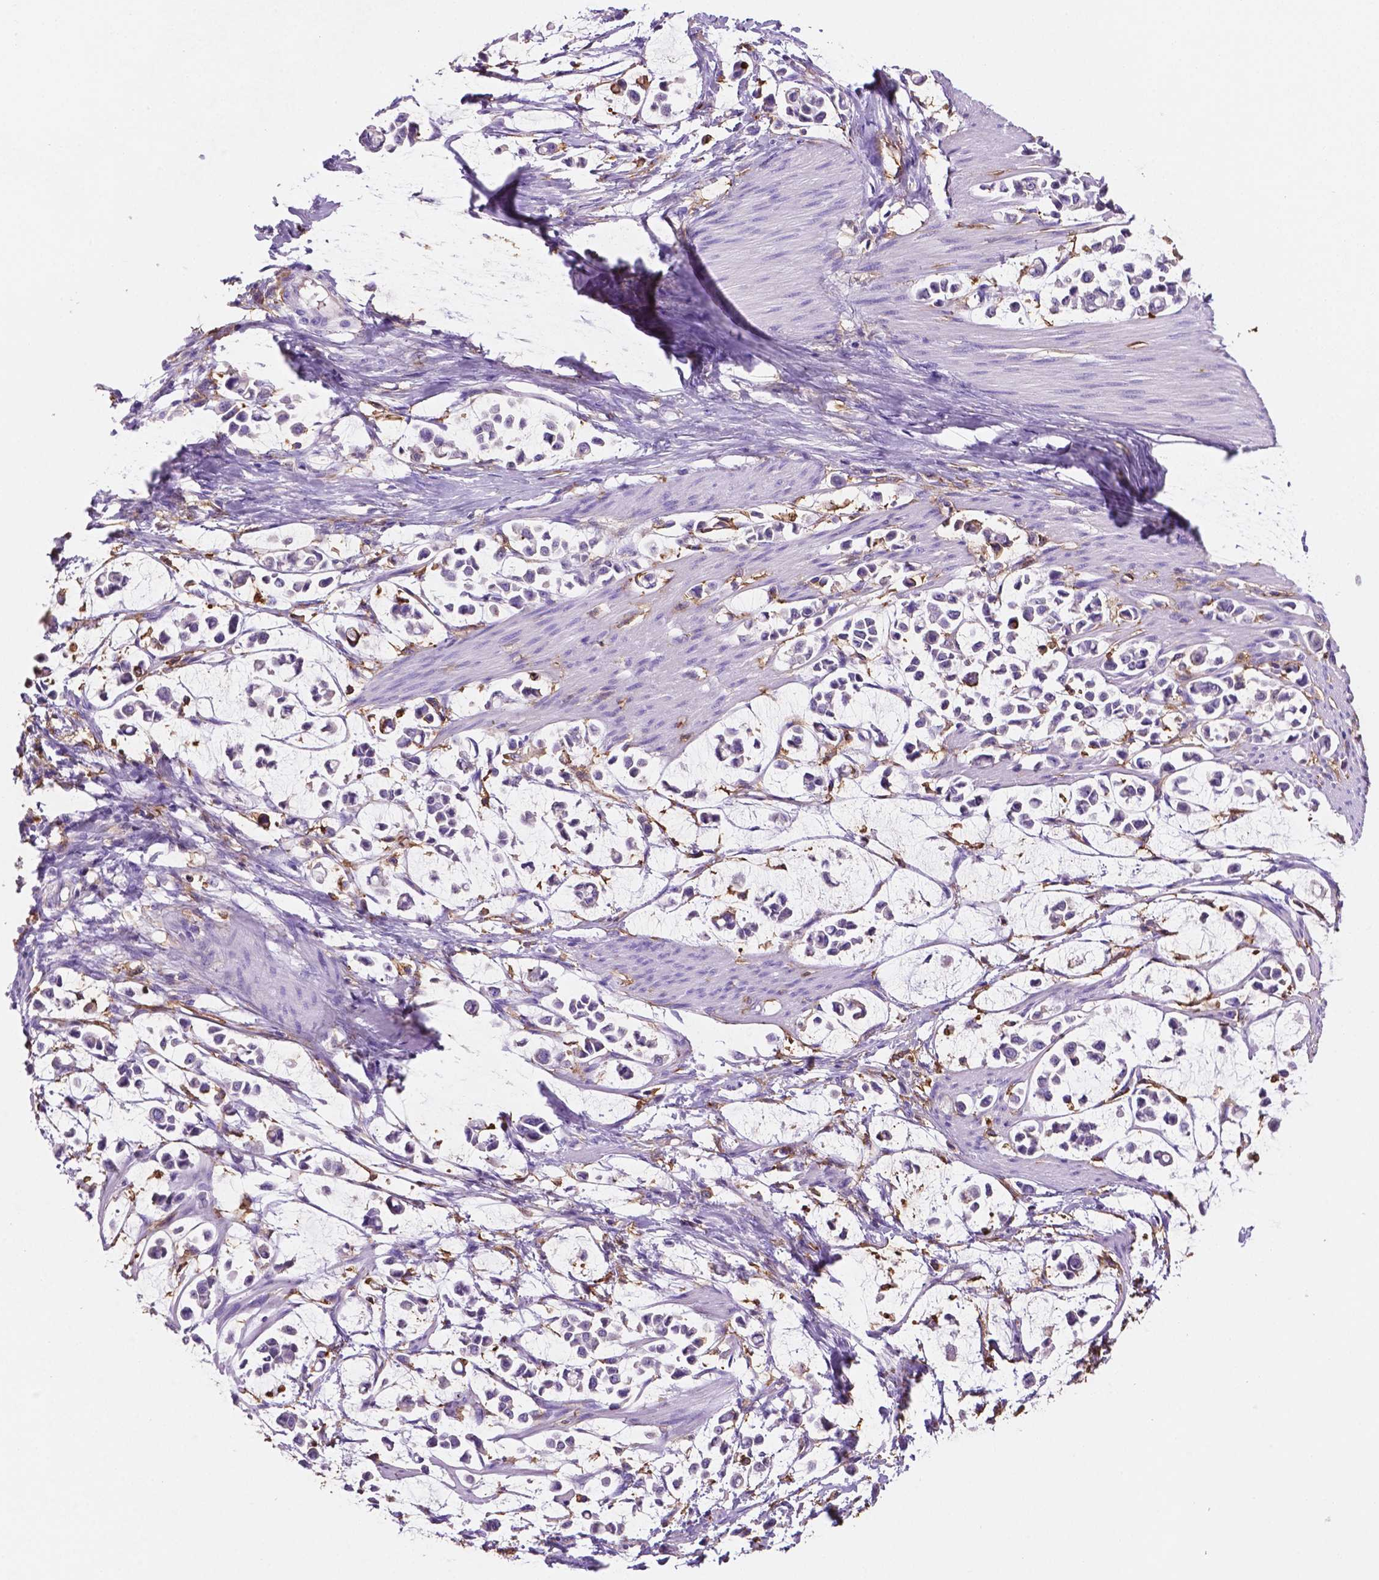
{"staining": {"intensity": "negative", "quantity": "none", "location": "none"}, "tissue": "stomach cancer", "cell_type": "Tumor cells", "image_type": "cancer", "snomed": [{"axis": "morphology", "description": "Adenocarcinoma, NOS"}, {"axis": "topography", "description": "Stomach"}], "caption": "This is an IHC photomicrograph of stomach cancer. There is no positivity in tumor cells.", "gene": "MKRN2OS", "patient": {"sex": "male", "age": 82}}